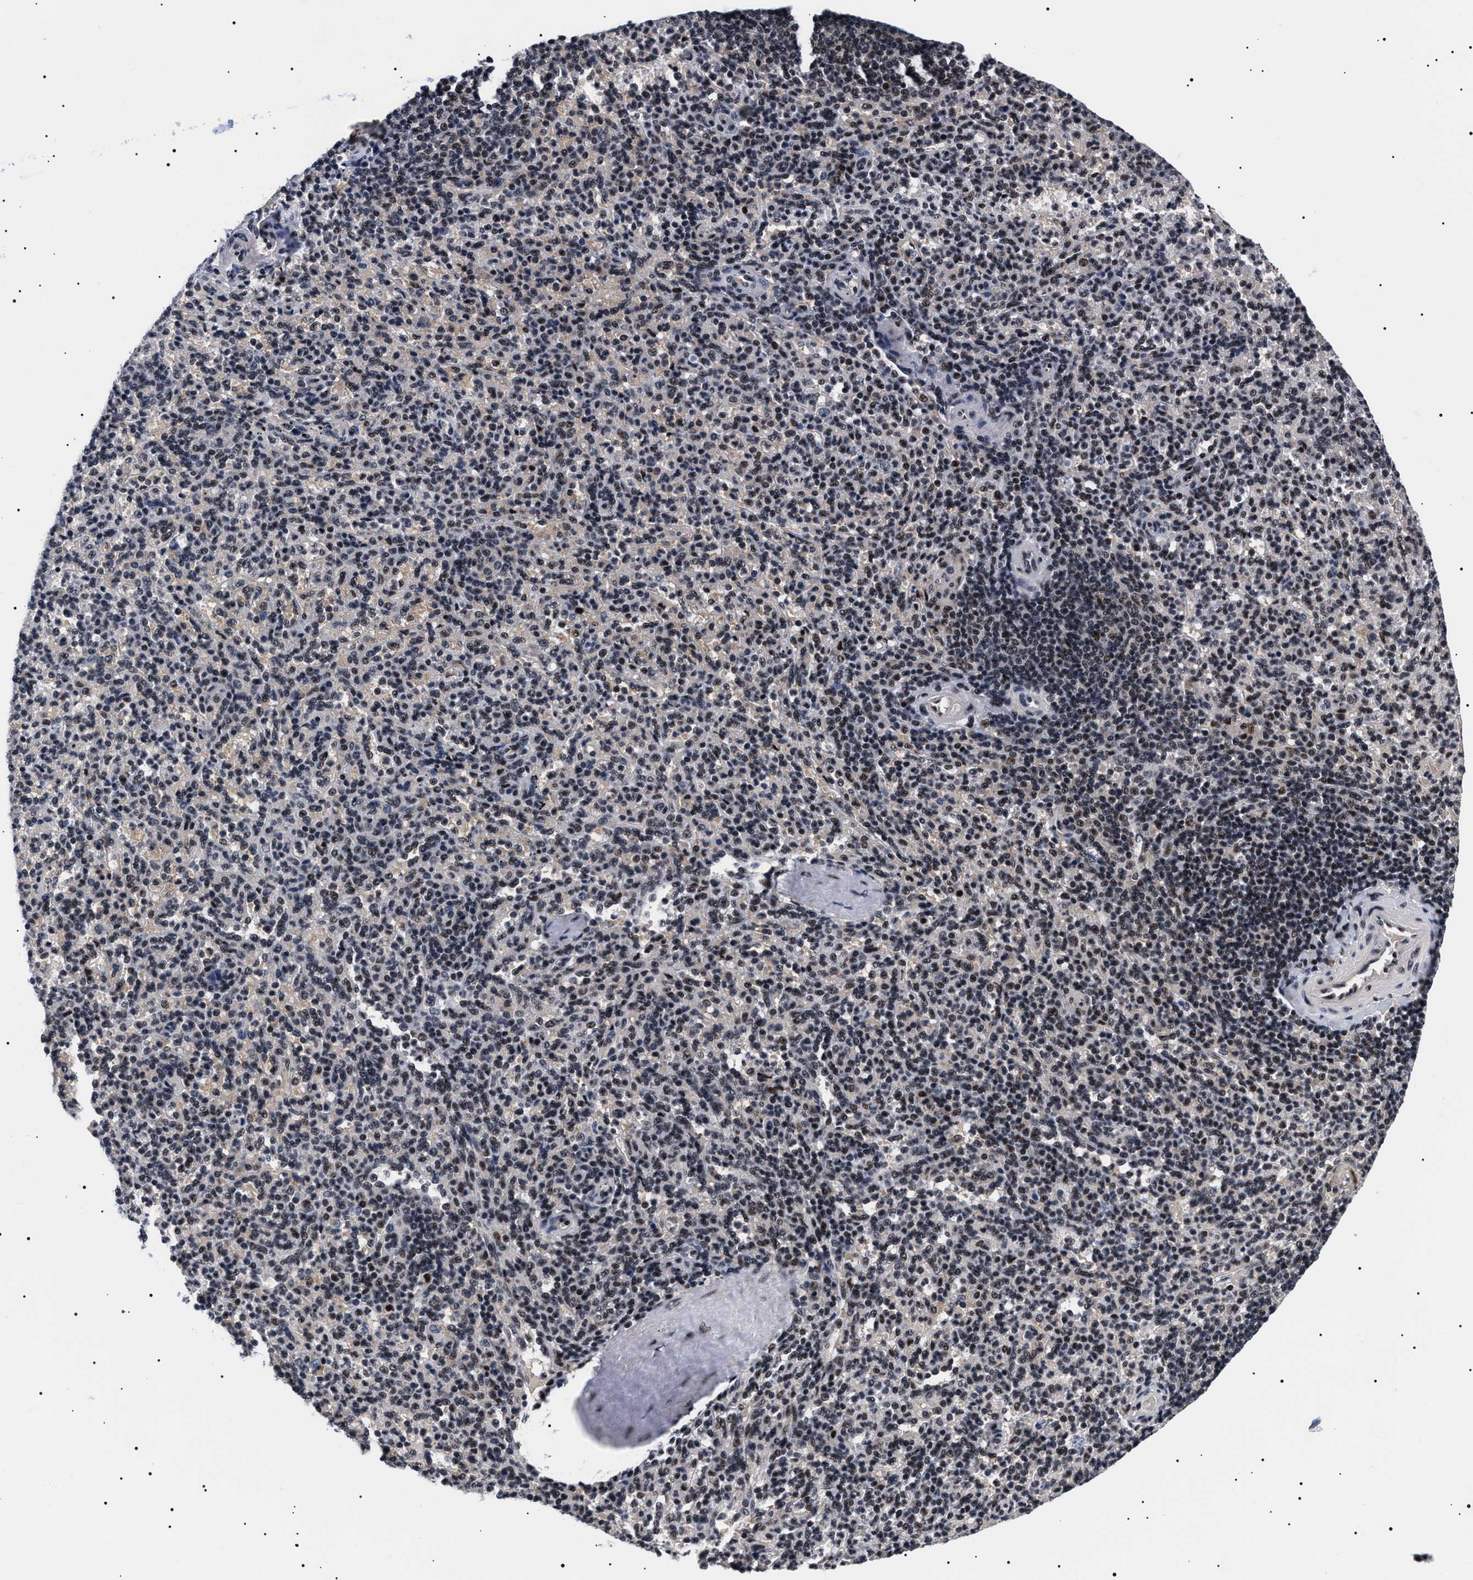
{"staining": {"intensity": "moderate", "quantity": "25%-75%", "location": "nuclear"}, "tissue": "spleen", "cell_type": "Cells in red pulp", "image_type": "normal", "snomed": [{"axis": "morphology", "description": "Normal tissue, NOS"}, {"axis": "topography", "description": "Spleen"}], "caption": "DAB immunohistochemical staining of normal spleen exhibits moderate nuclear protein staining in about 25%-75% of cells in red pulp. (Brightfield microscopy of DAB IHC at high magnification).", "gene": "CAAP1", "patient": {"sex": "male", "age": 36}}